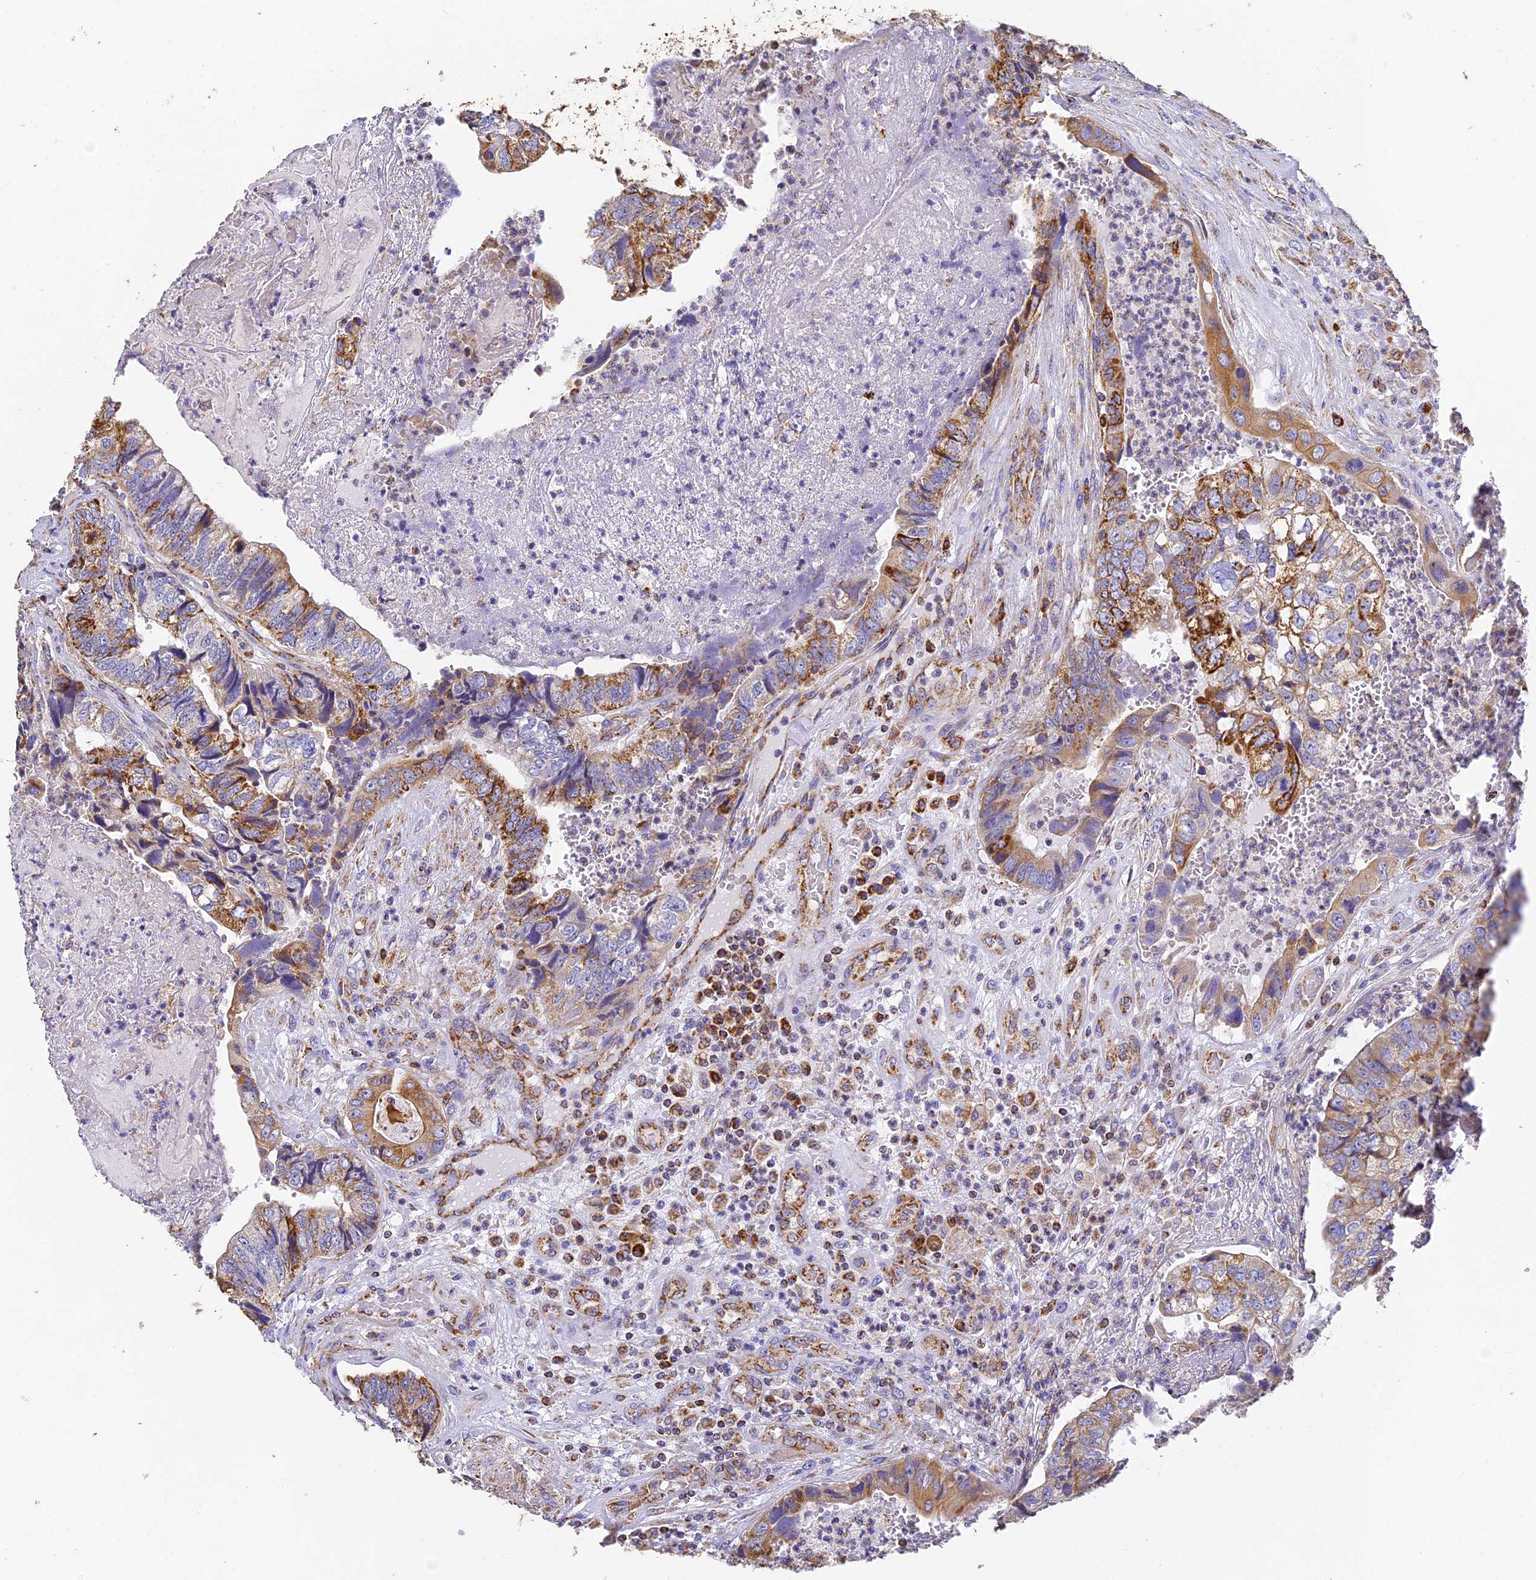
{"staining": {"intensity": "moderate", "quantity": ">75%", "location": "cytoplasmic/membranous"}, "tissue": "colorectal cancer", "cell_type": "Tumor cells", "image_type": "cancer", "snomed": [{"axis": "morphology", "description": "Adenocarcinoma, NOS"}, {"axis": "topography", "description": "Colon"}], "caption": "Protein expression by immunohistochemistry demonstrates moderate cytoplasmic/membranous positivity in approximately >75% of tumor cells in colorectal cancer (adenocarcinoma).", "gene": "COX6C", "patient": {"sex": "female", "age": 67}}